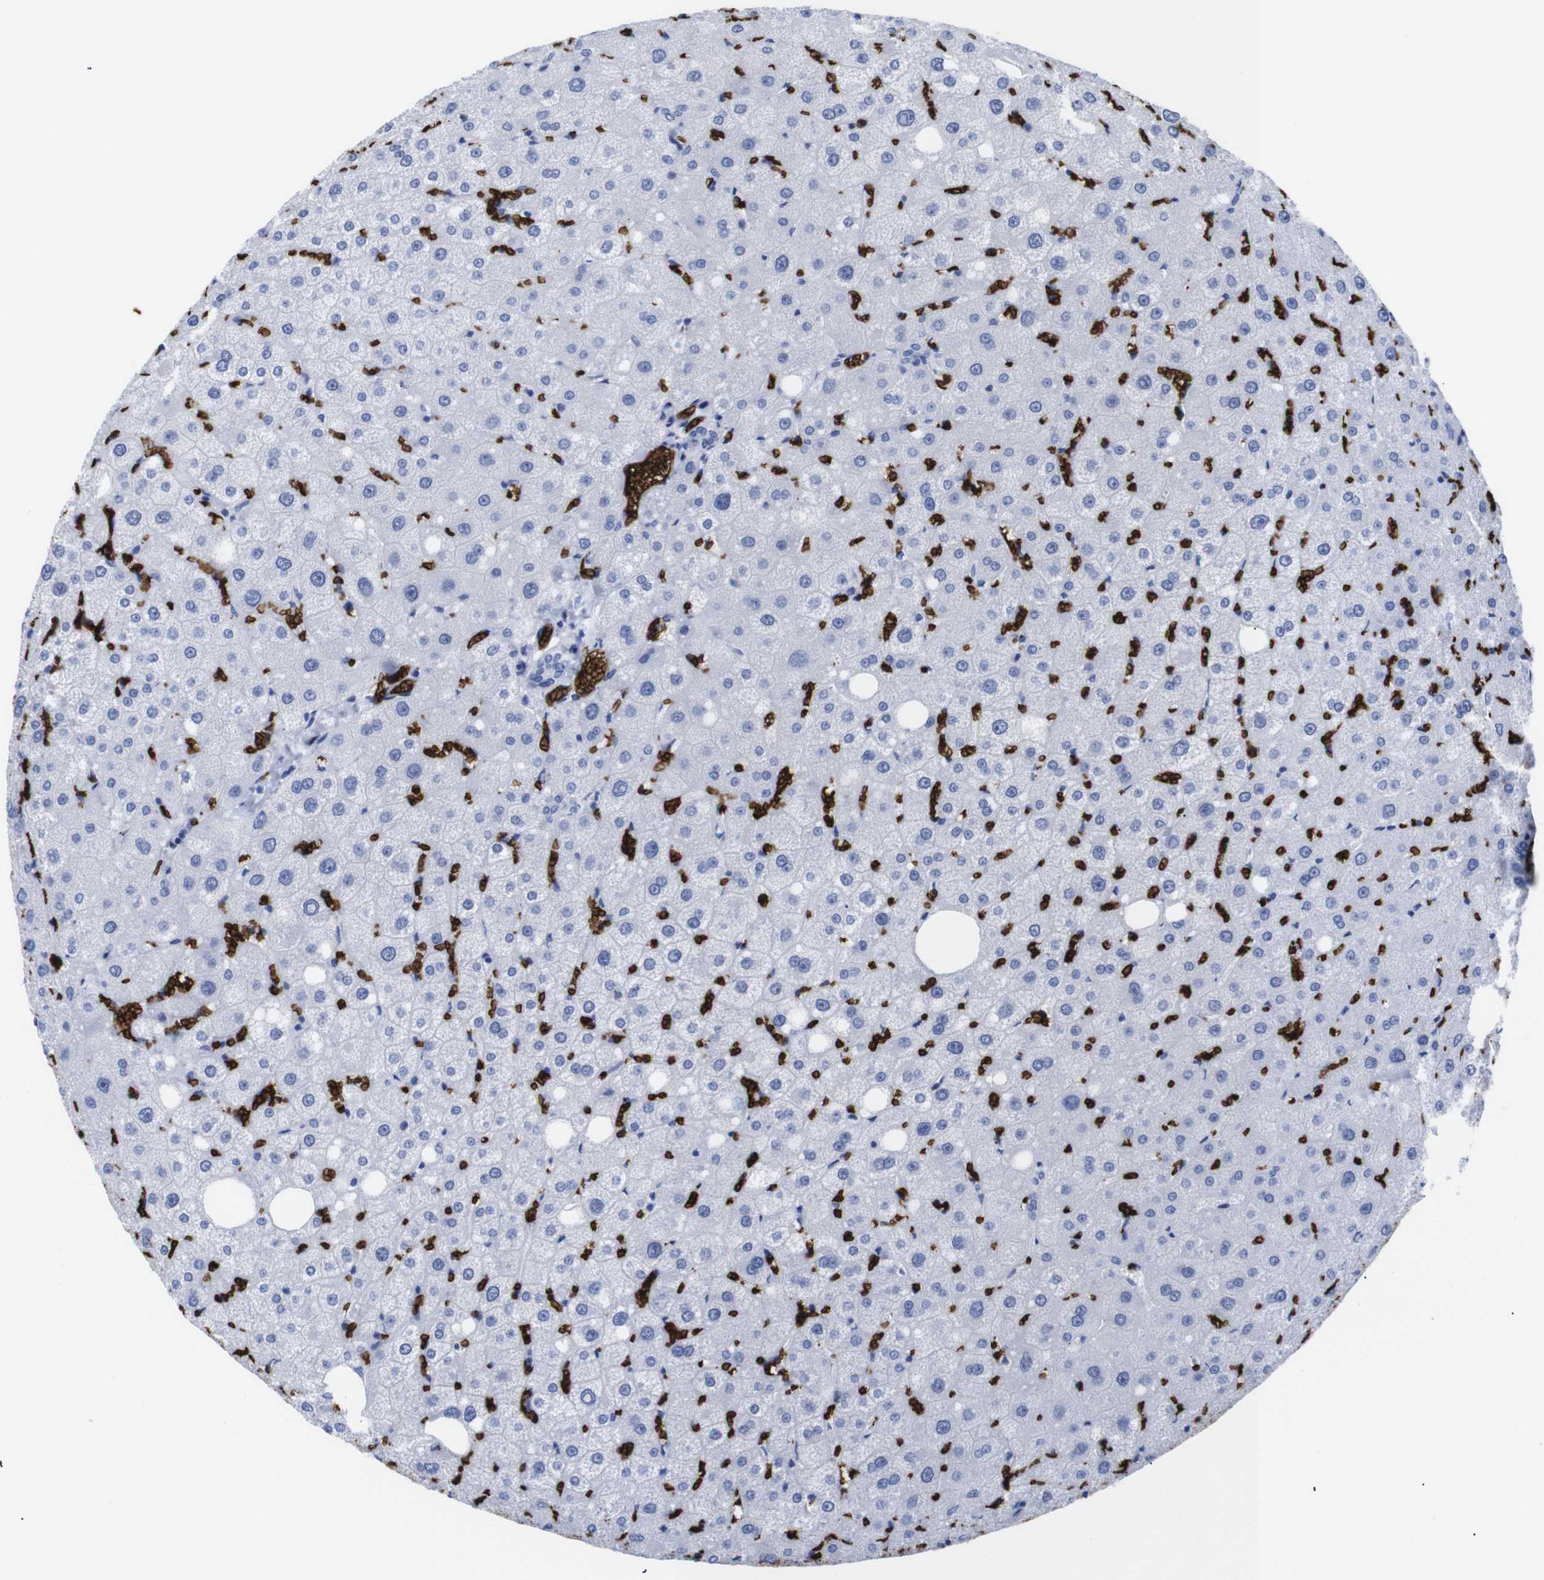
{"staining": {"intensity": "negative", "quantity": "none", "location": "none"}, "tissue": "liver", "cell_type": "Cholangiocytes", "image_type": "normal", "snomed": [{"axis": "morphology", "description": "Normal tissue, NOS"}, {"axis": "topography", "description": "Liver"}], "caption": "IHC of unremarkable liver displays no staining in cholangiocytes.", "gene": "S1PR2", "patient": {"sex": "male", "age": 73}}